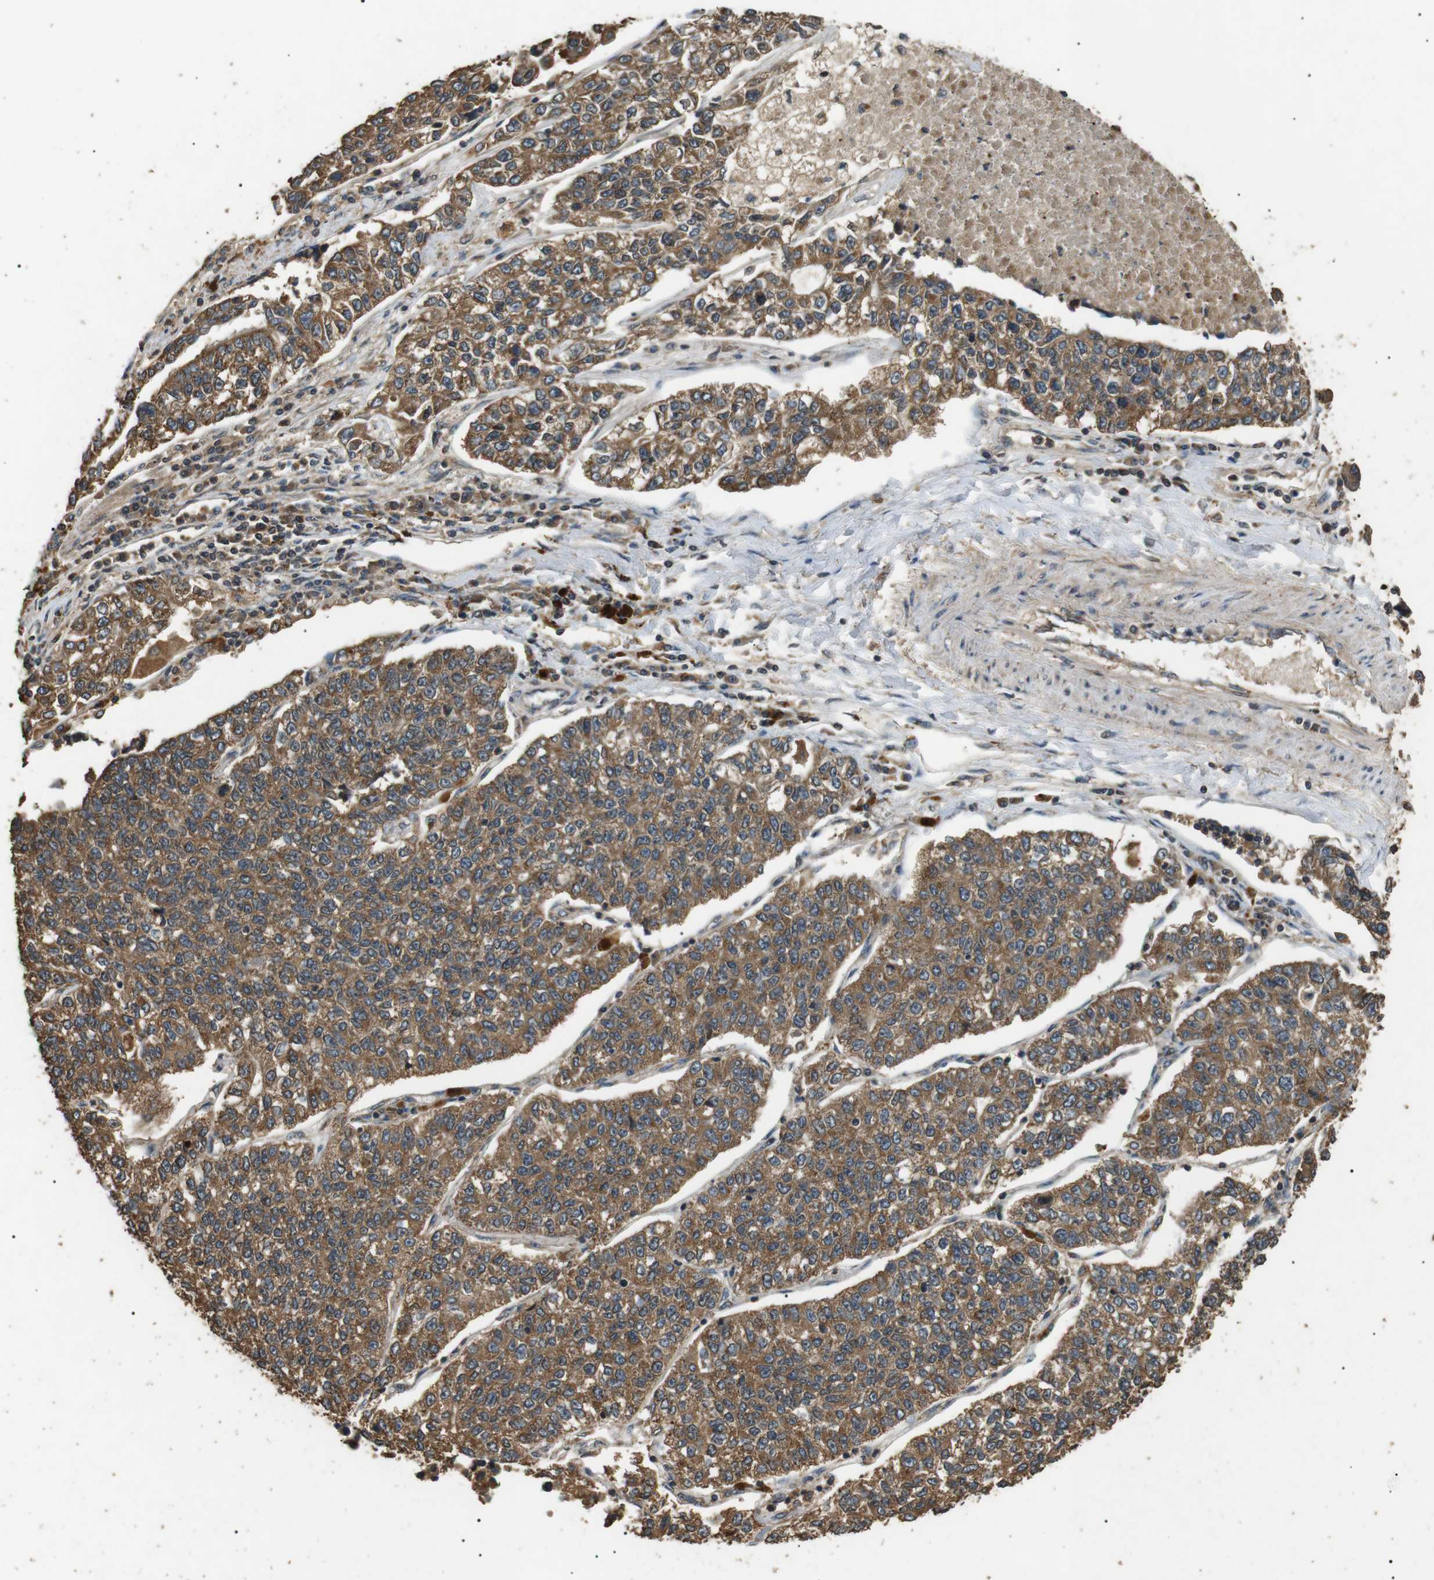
{"staining": {"intensity": "moderate", "quantity": ">75%", "location": "cytoplasmic/membranous"}, "tissue": "lung cancer", "cell_type": "Tumor cells", "image_type": "cancer", "snomed": [{"axis": "morphology", "description": "Adenocarcinoma, NOS"}, {"axis": "topography", "description": "Lung"}], "caption": "Lung cancer stained with DAB (3,3'-diaminobenzidine) IHC shows medium levels of moderate cytoplasmic/membranous expression in approximately >75% of tumor cells.", "gene": "TBC1D15", "patient": {"sex": "male", "age": 49}}